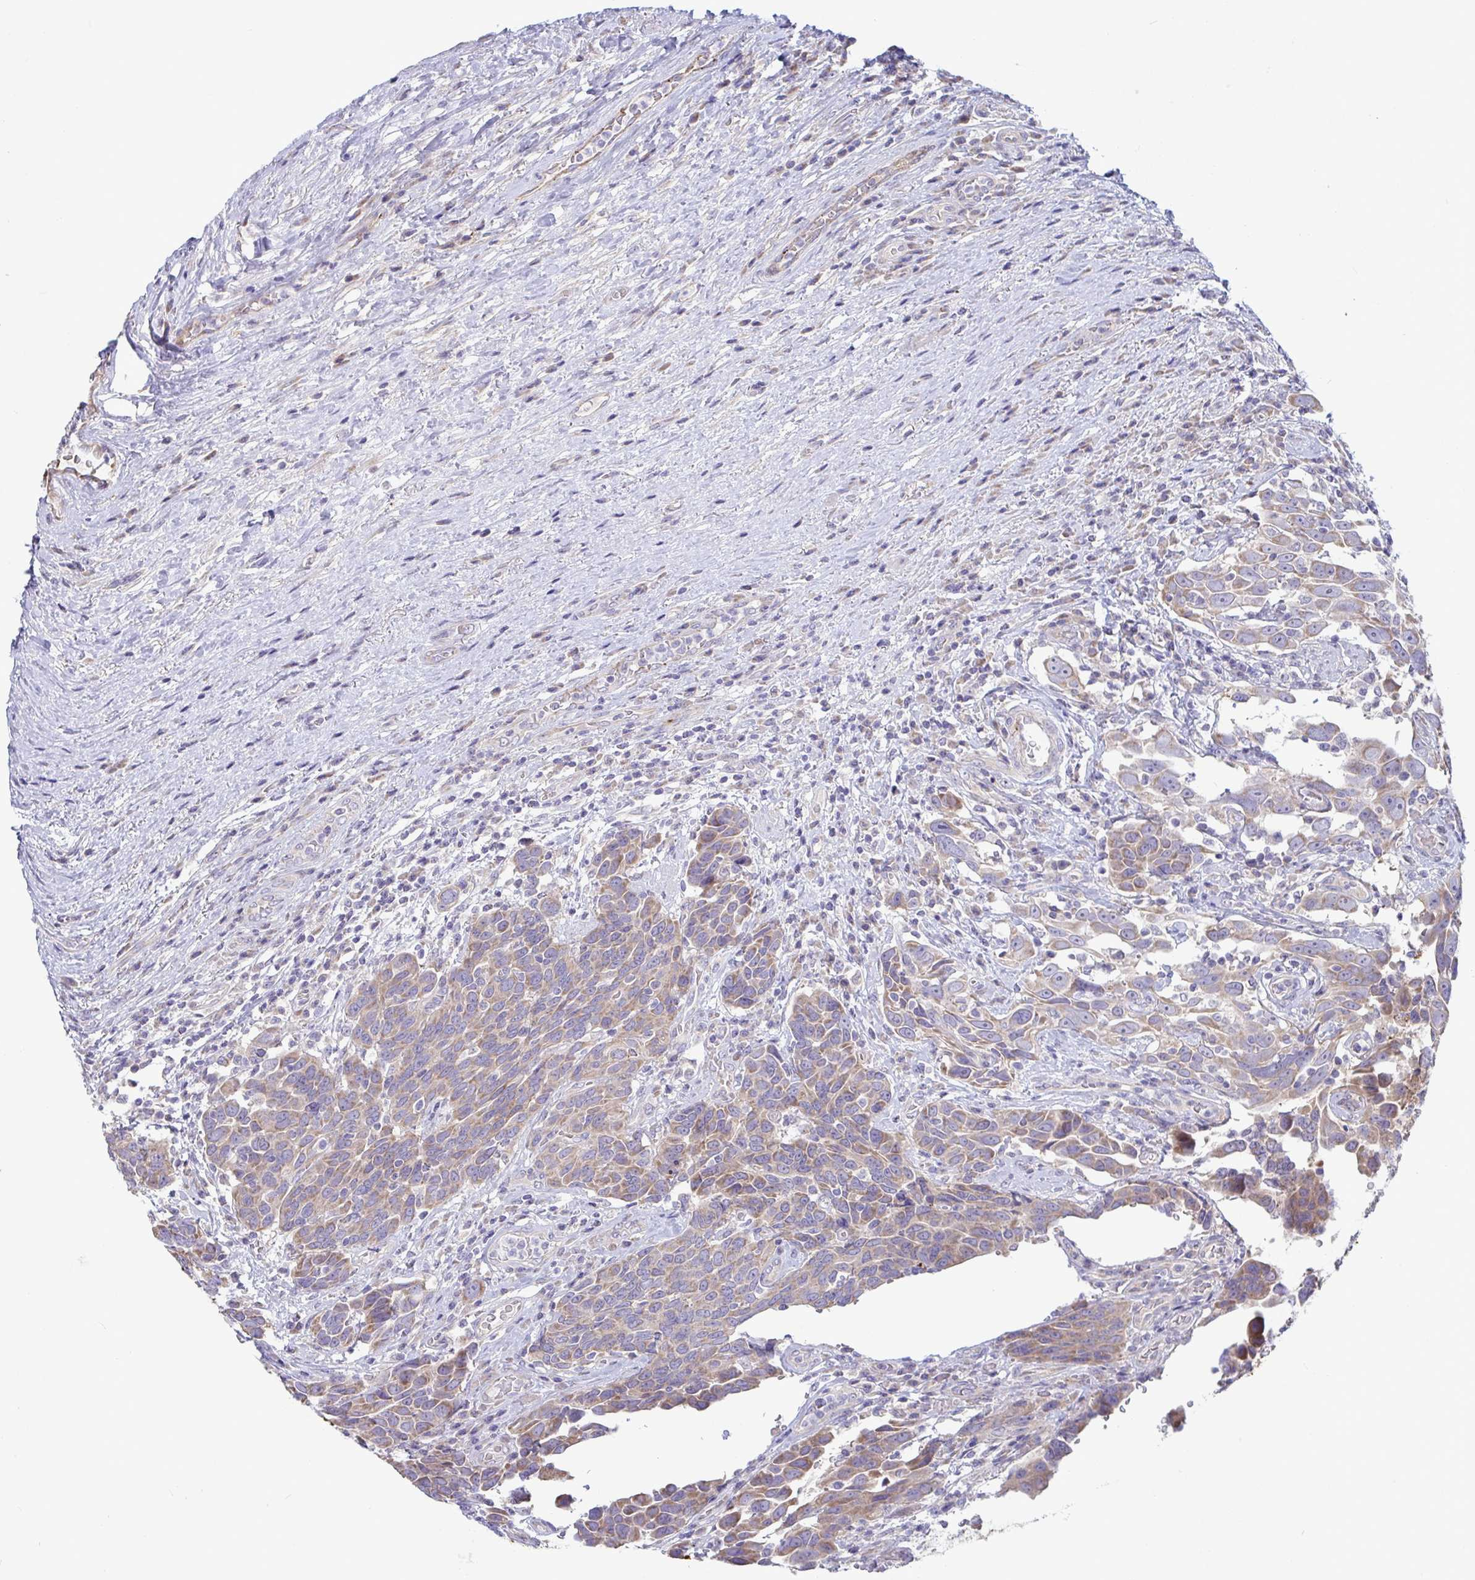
{"staining": {"intensity": "weak", "quantity": ">75%", "location": "cytoplasmic/membranous"}, "tissue": "urothelial cancer", "cell_type": "Tumor cells", "image_type": "cancer", "snomed": [{"axis": "morphology", "description": "Urothelial carcinoma, High grade"}, {"axis": "topography", "description": "Urinary bladder"}], "caption": "Immunohistochemistry (IHC) of human urothelial cancer demonstrates low levels of weak cytoplasmic/membranous staining in approximately >75% of tumor cells.", "gene": "IL37", "patient": {"sex": "female", "age": 70}}